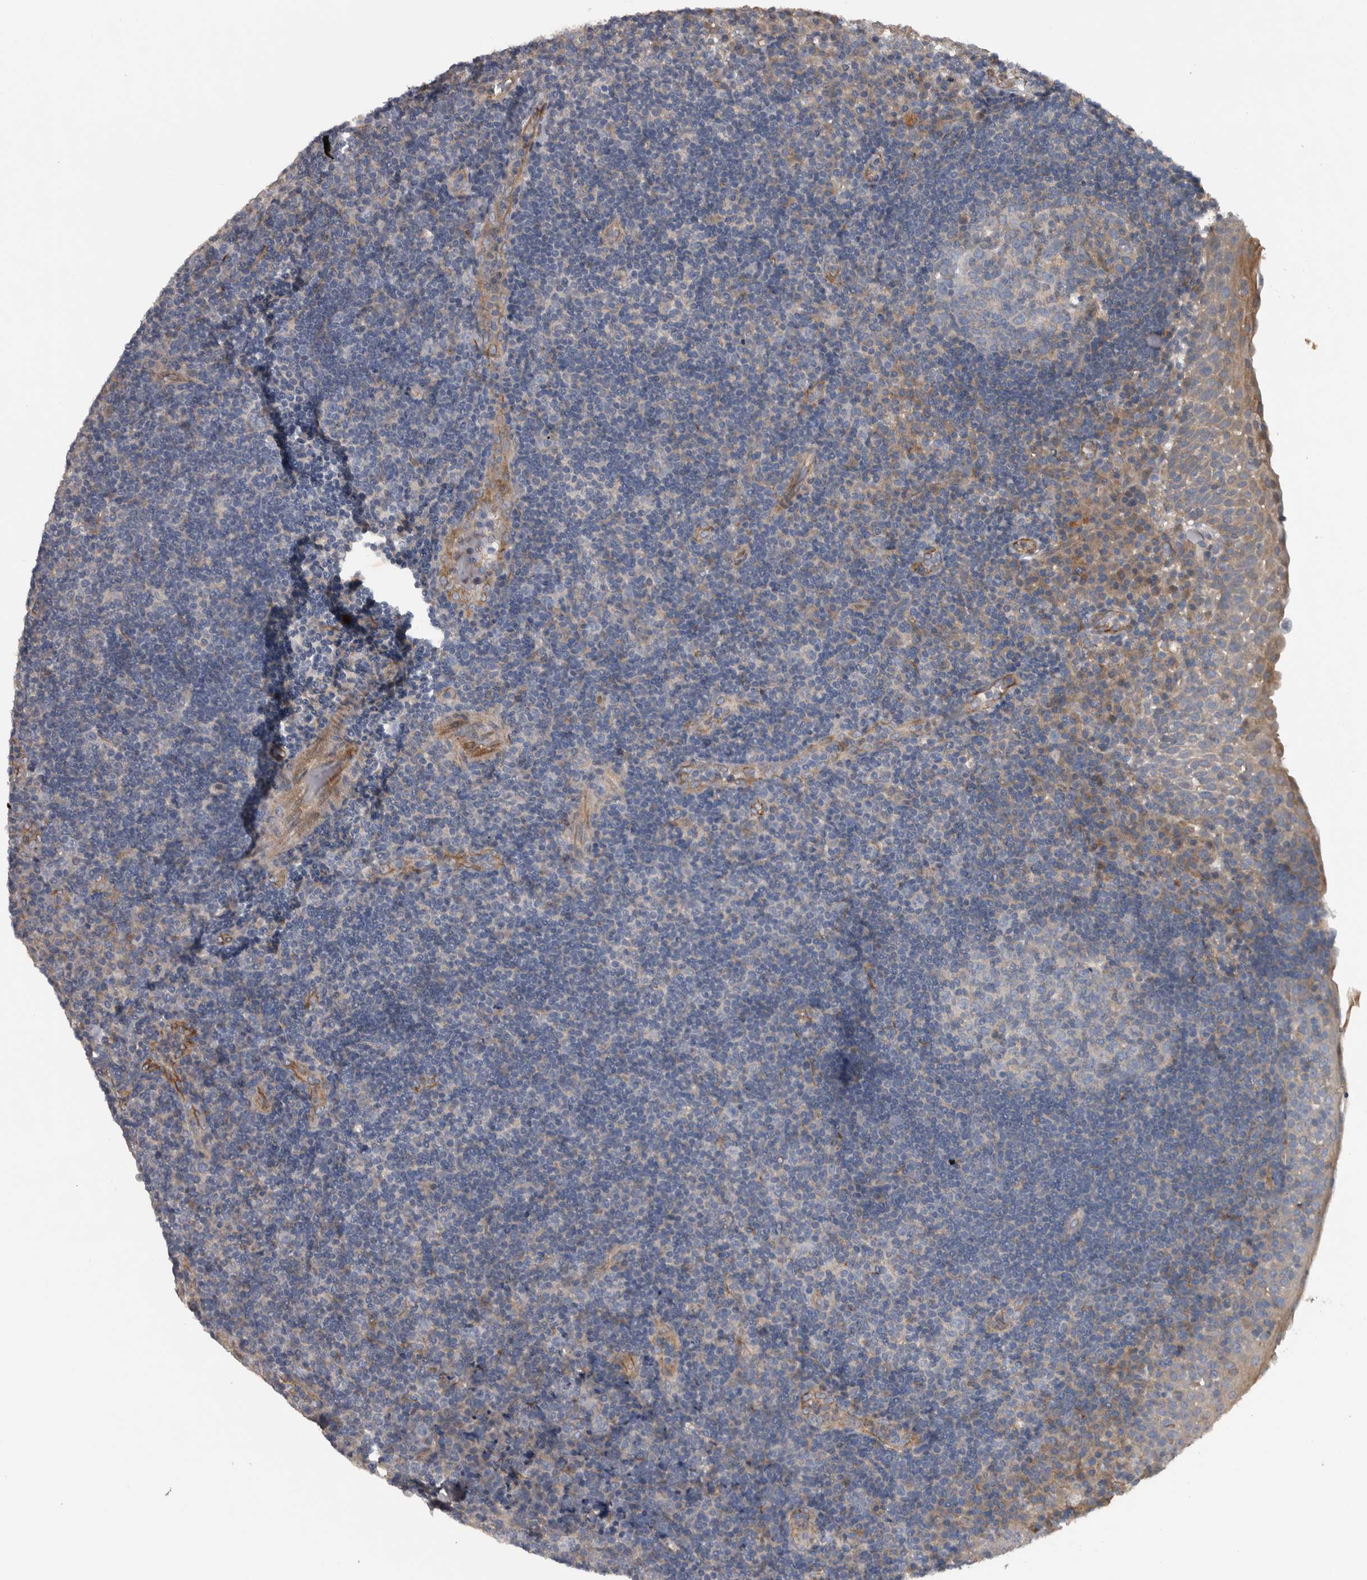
{"staining": {"intensity": "weak", "quantity": "<25%", "location": "cytoplasmic/membranous"}, "tissue": "tonsil", "cell_type": "Germinal center cells", "image_type": "normal", "snomed": [{"axis": "morphology", "description": "Normal tissue, NOS"}, {"axis": "topography", "description": "Tonsil"}], "caption": "Germinal center cells show no significant positivity in unremarkable tonsil. The staining was performed using DAB to visualize the protein expression in brown, while the nuclei were stained in blue with hematoxylin (Magnification: 20x).", "gene": "NT5C2", "patient": {"sex": "female", "age": 40}}